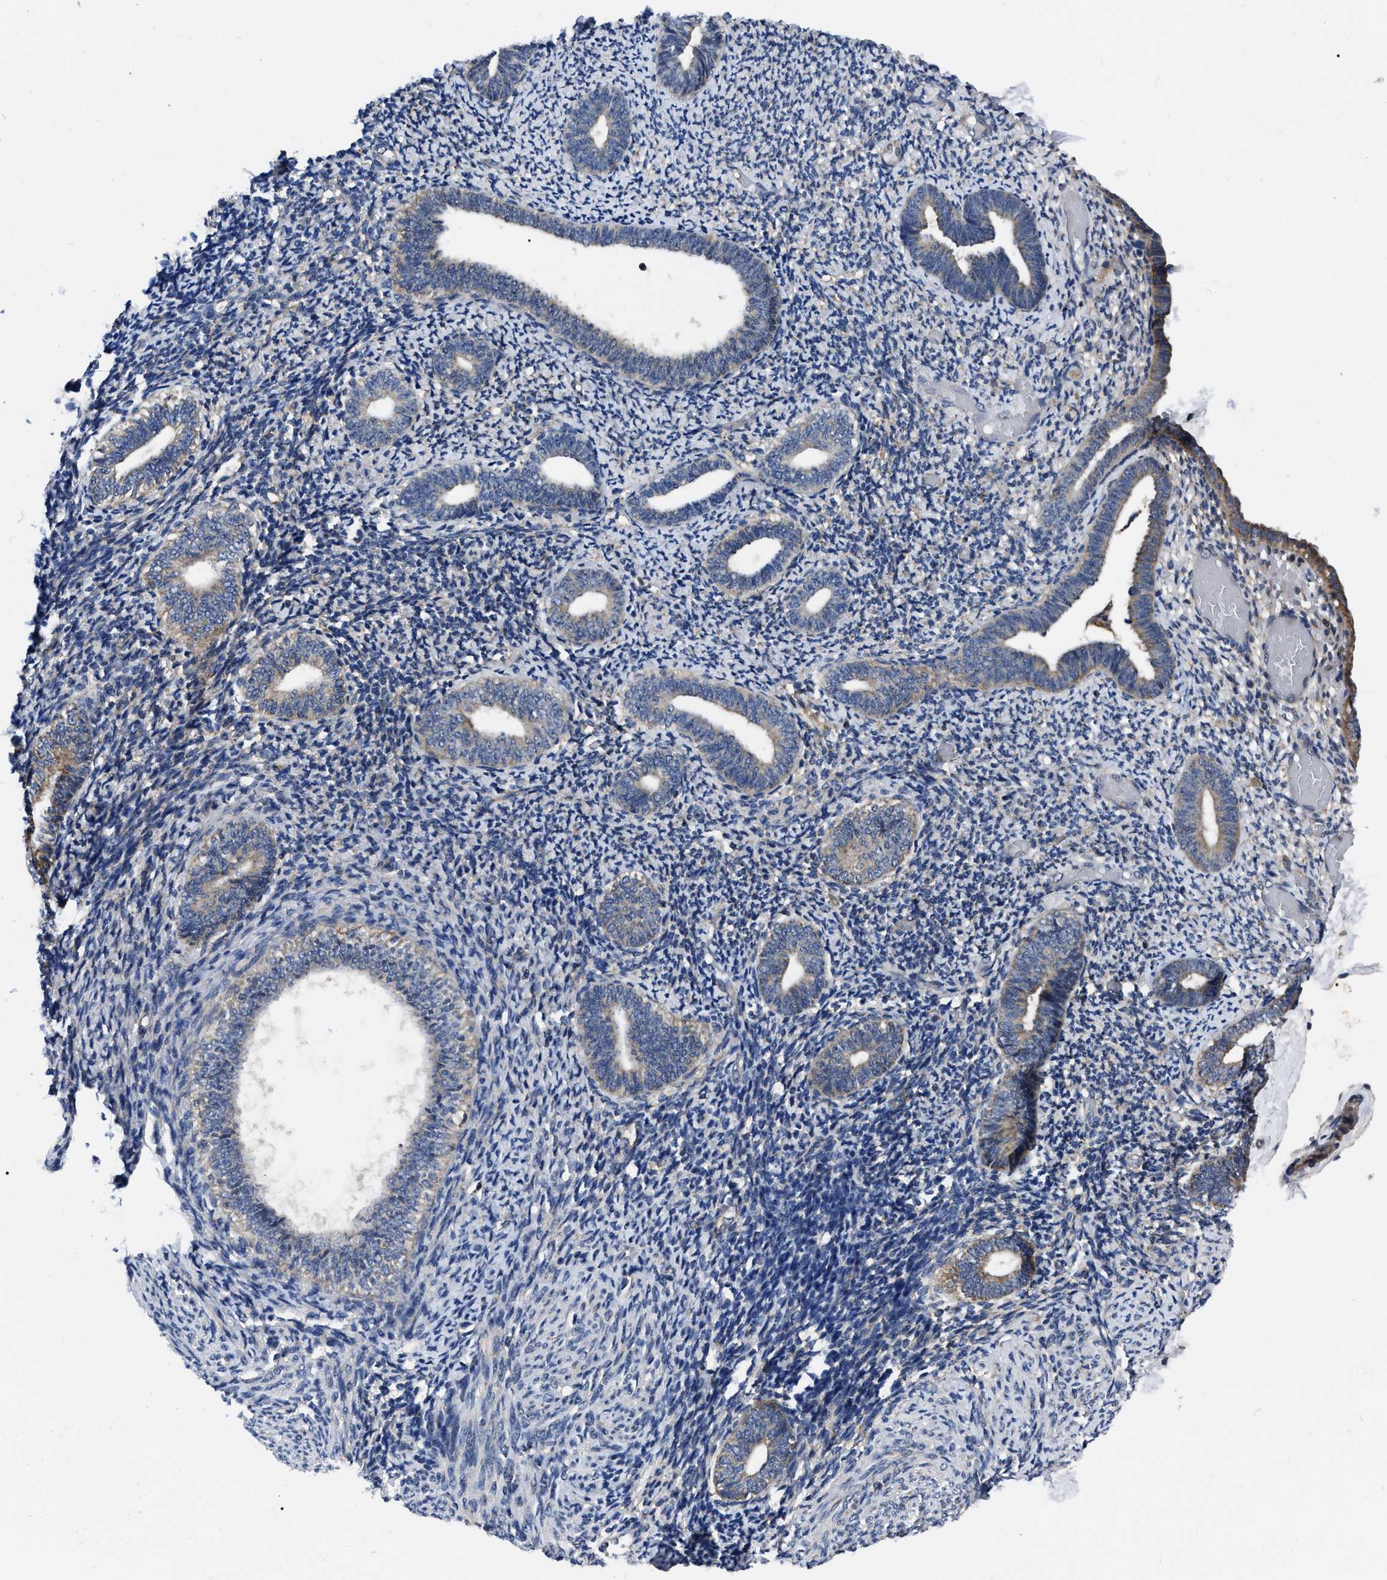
{"staining": {"intensity": "negative", "quantity": "none", "location": "none"}, "tissue": "endometrium", "cell_type": "Cells in endometrial stroma", "image_type": "normal", "snomed": [{"axis": "morphology", "description": "Normal tissue, NOS"}, {"axis": "topography", "description": "Endometrium"}], "caption": "High magnification brightfield microscopy of benign endometrium stained with DAB (brown) and counterstained with hematoxylin (blue): cells in endometrial stroma show no significant expression.", "gene": "GET4", "patient": {"sex": "female", "age": 66}}